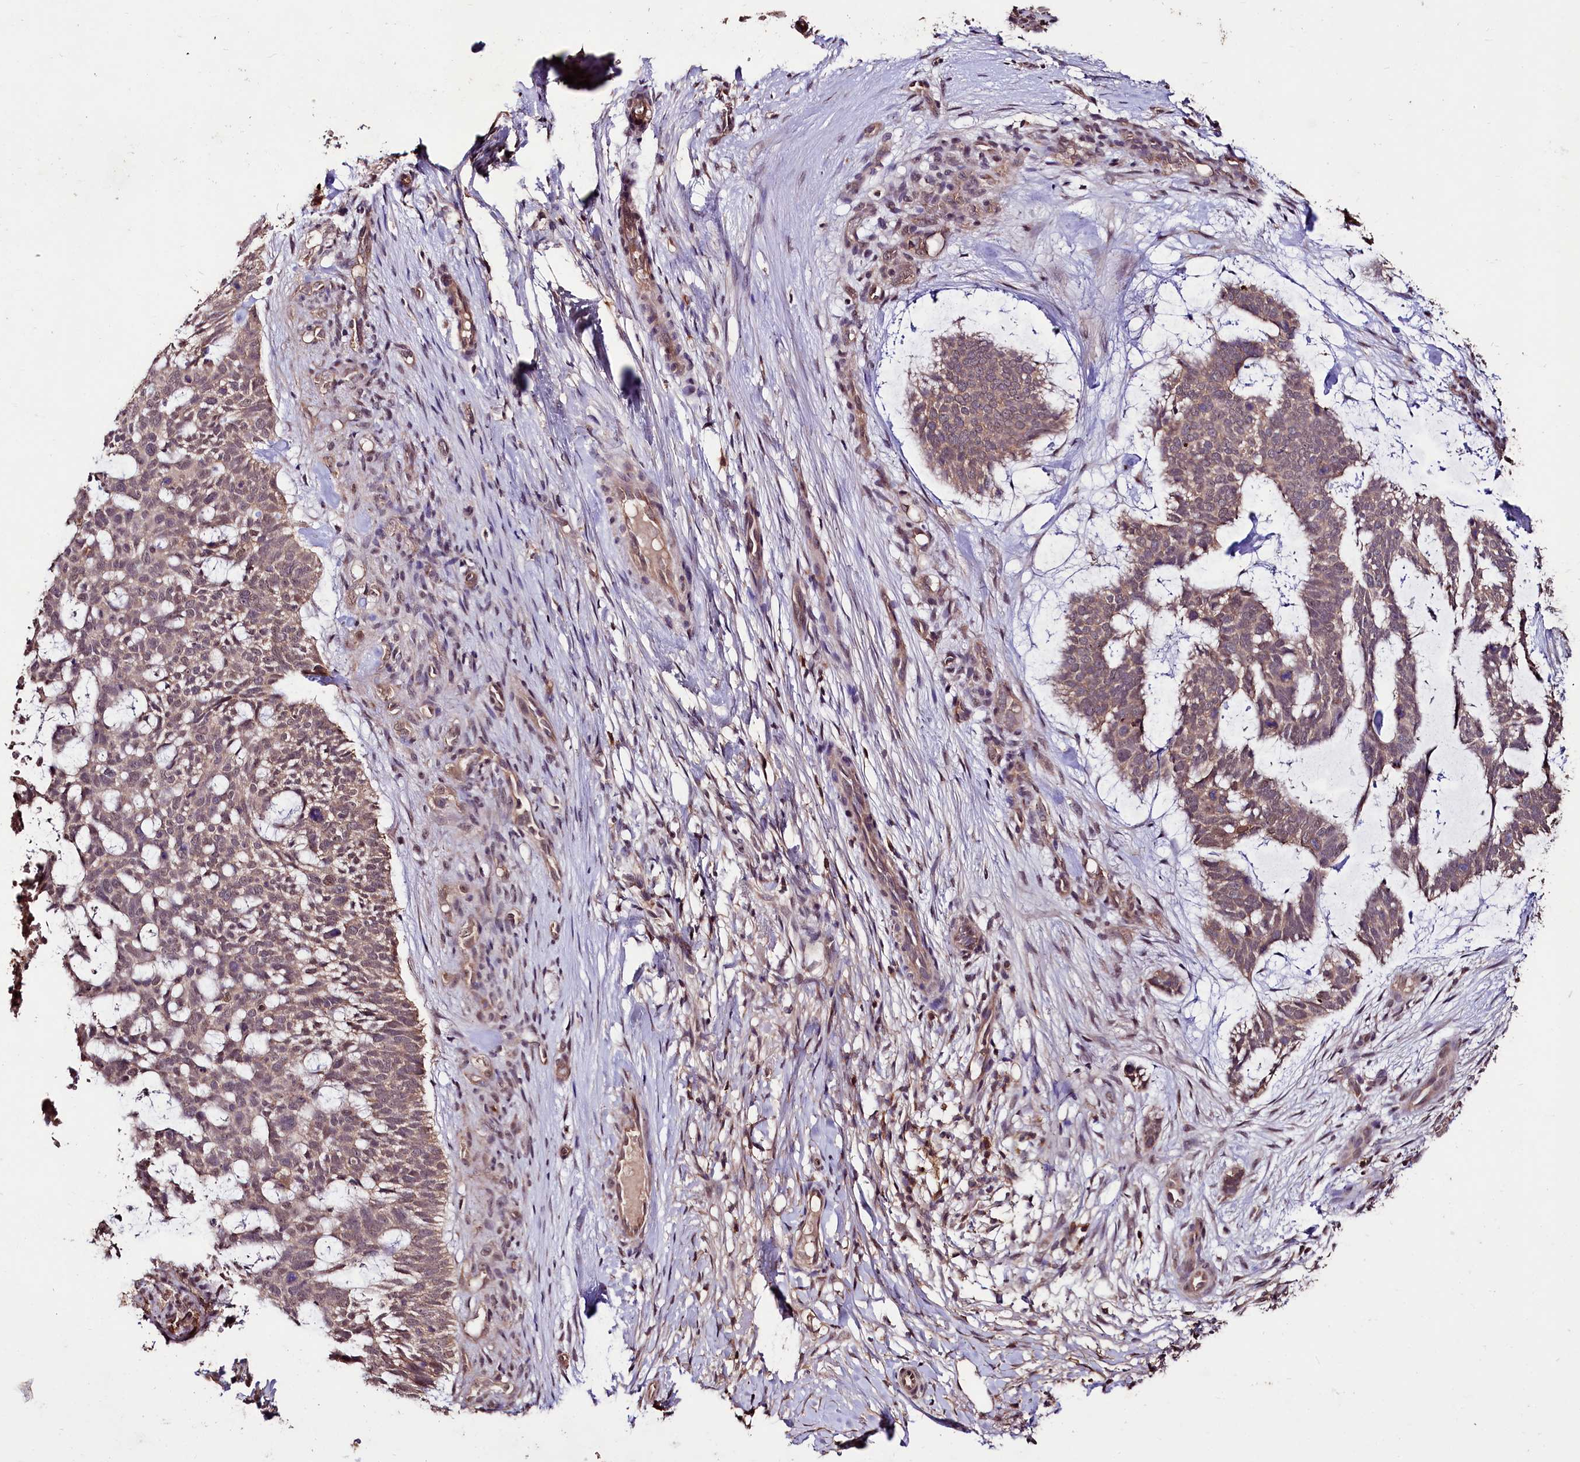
{"staining": {"intensity": "weak", "quantity": "25%-75%", "location": "cytoplasmic/membranous"}, "tissue": "skin cancer", "cell_type": "Tumor cells", "image_type": "cancer", "snomed": [{"axis": "morphology", "description": "Basal cell carcinoma"}, {"axis": "topography", "description": "Skin"}], "caption": "Protein expression by immunohistochemistry shows weak cytoplasmic/membranous positivity in approximately 25%-75% of tumor cells in basal cell carcinoma (skin).", "gene": "KLRB1", "patient": {"sex": "male", "age": 88}}